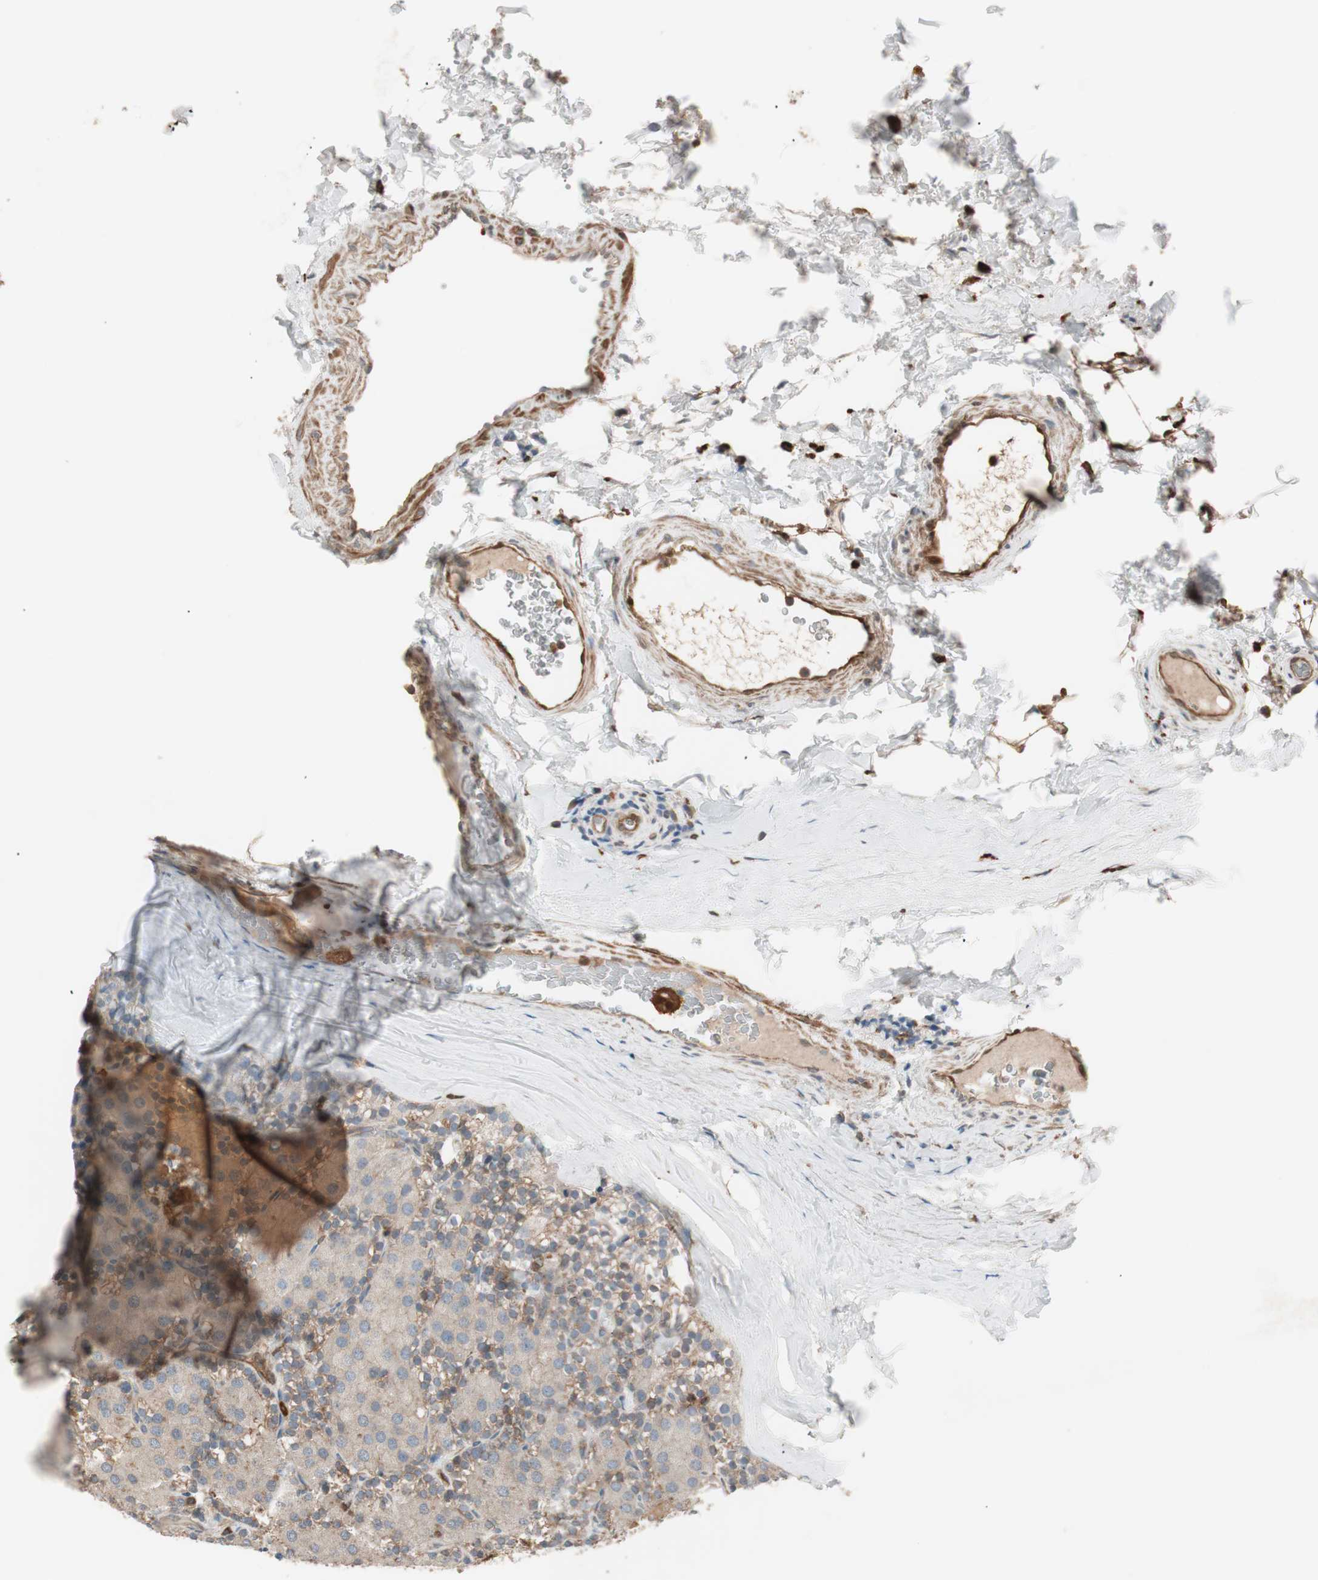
{"staining": {"intensity": "weak", "quantity": ">75%", "location": "cytoplasmic/membranous"}, "tissue": "parathyroid gland", "cell_type": "Glandular cells", "image_type": "normal", "snomed": [{"axis": "morphology", "description": "Normal tissue, NOS"}, {"axis": "morphology", "description": "Adenoma, NOS"}, {"axis": "topography", "description": "Parathyroid gland"}], "caption": "Parathyroid gland stained for a protein (brown) displays weak cytoplasmic/membranous positive staining in about >75% of glandular cells.", "gene": "STAB1", "patient": {"sex": "female", "age": 86}}